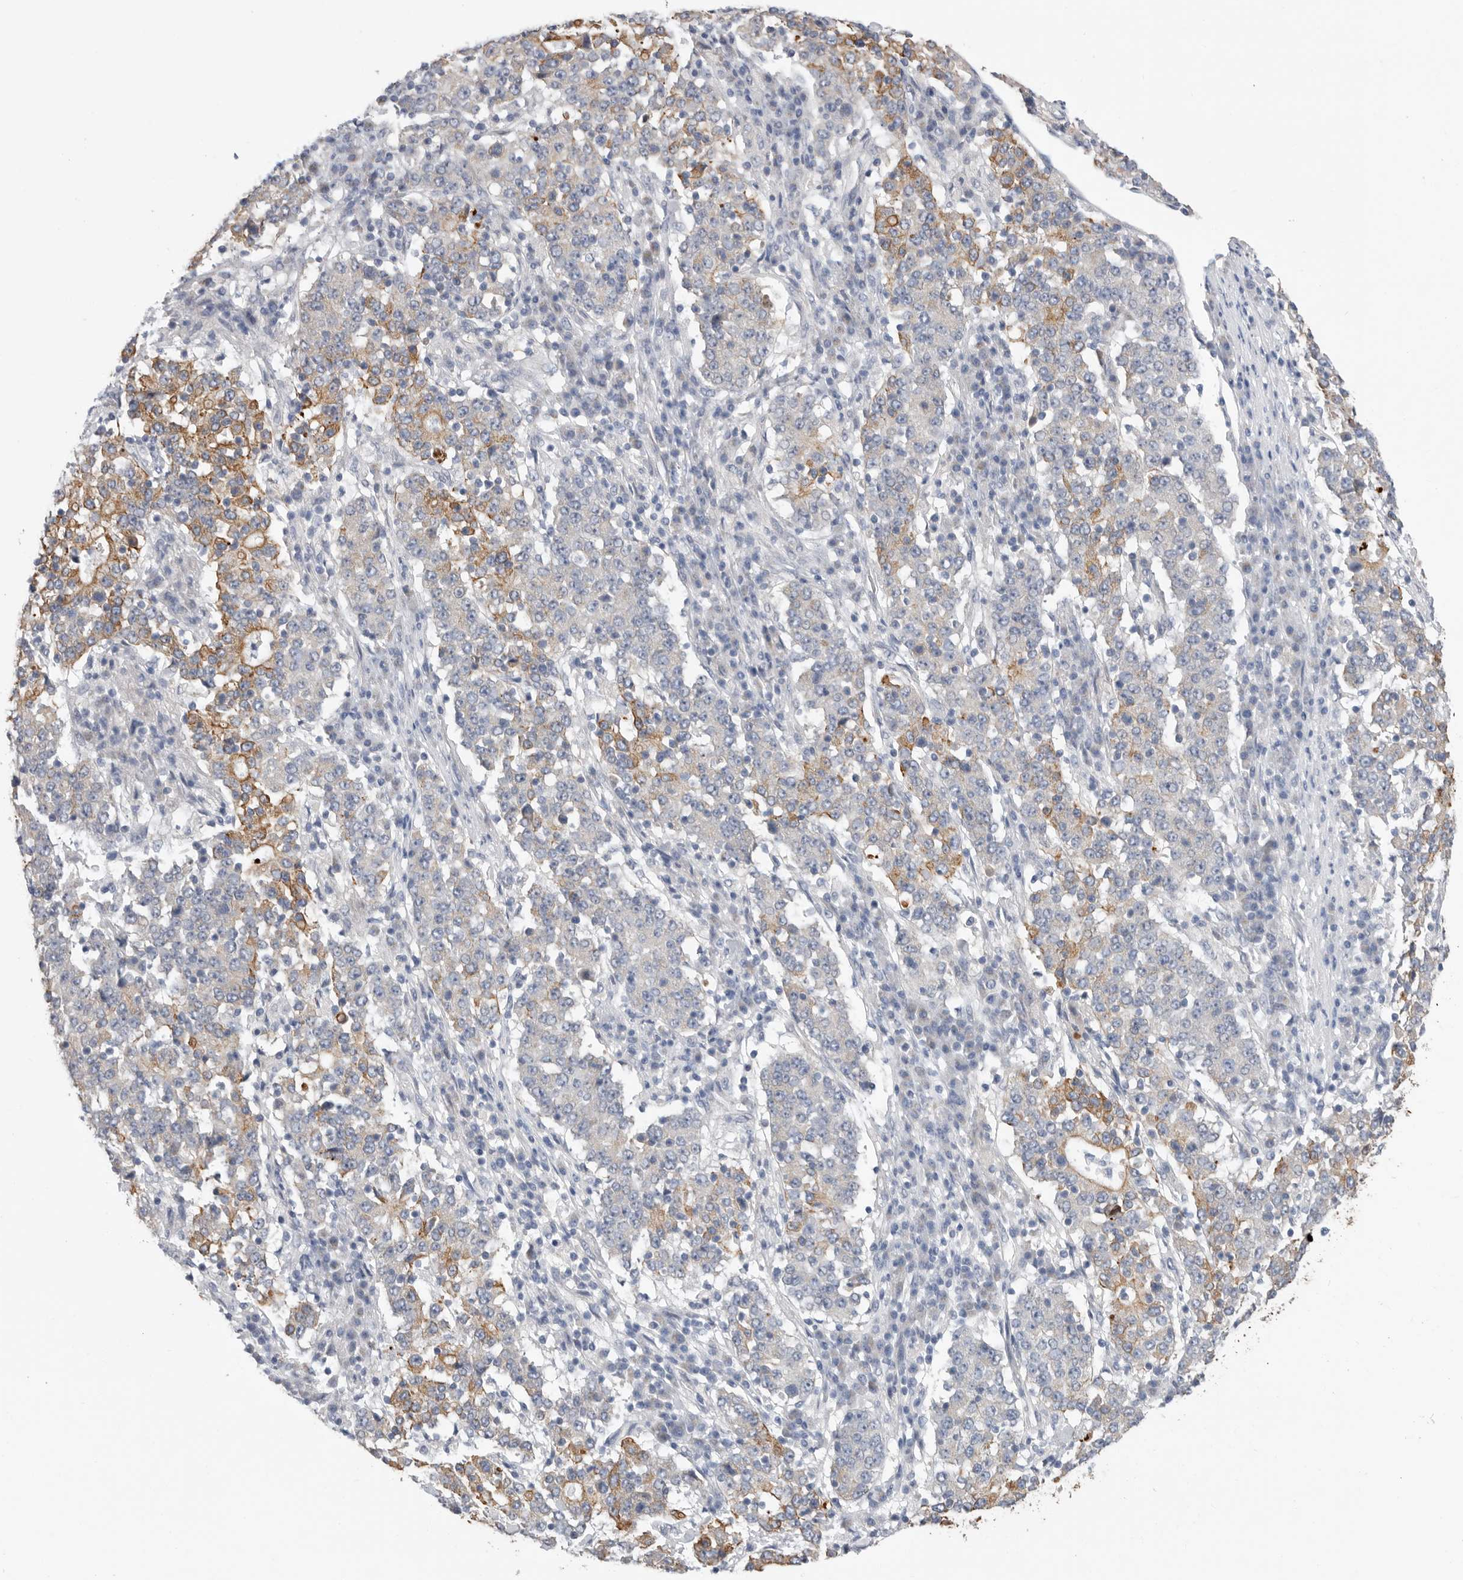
{"staining": {"intensity": "moderate", "quantity": "25%-75%", "location": "cytoplasmic/membranous"}, "tissue": "stomach cancer", "cell_type": "Tumor cells", "image_type": "cancer", "snomed": [{"axis": "morphology", "description": "Adenocarcinoma, NOS"}, {"axis": "topography", "description": "Stomach"}], "caption": "Adenocarcinoma (stomach) tissue displays moderate cytoplasmic/membranous positivity in about 25%-75% of tumor cells", "gene": "MTFR1L", "patient": {"sex": "male", "age": 59}}